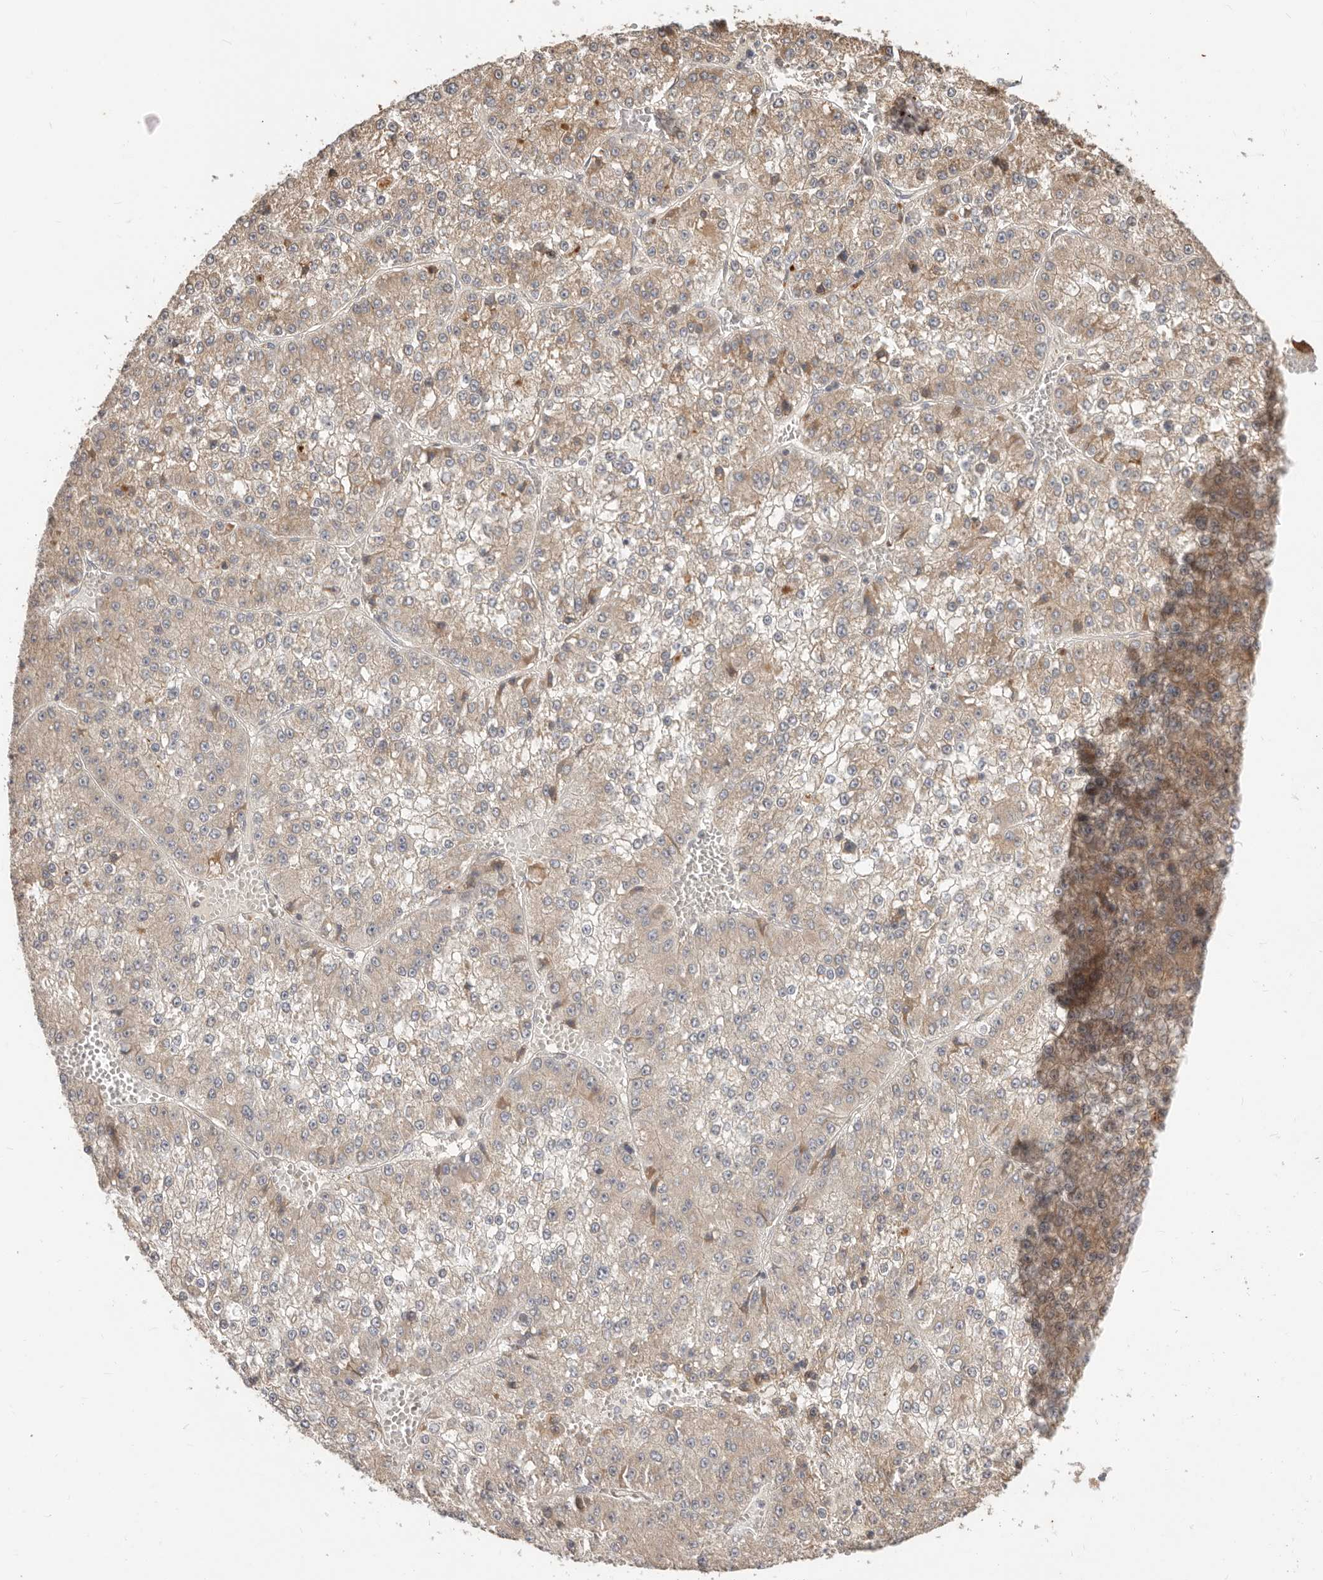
{"staining": {"intensity": "weak", "quantity": ">75%", "location": "cytoplasmic/membranous"}, "tissue": "liver cancer", "cell_type": "Tumor cells", "image_type": "cancer", "snomed": [{"axis": "morphology", "description": "Carcinoma, Hepatocellular, NOS"}, {"axis": "topography", "description": "Liver"}], "caption": "Immunohistochemical staining of human liver cancer (hepatocellular carcinoma) reveals low levels of weak cytoplasmic/membranous staining in about >75% of tumor cells. The protein is stained brown, and the nuclei are stained in blue (DAB (3,3'-diaminobenzidine) IHC with brightfield microscopy, high magnification).", "gene": "MTFR2", "patient": {"sex": "female", "age": 73}}